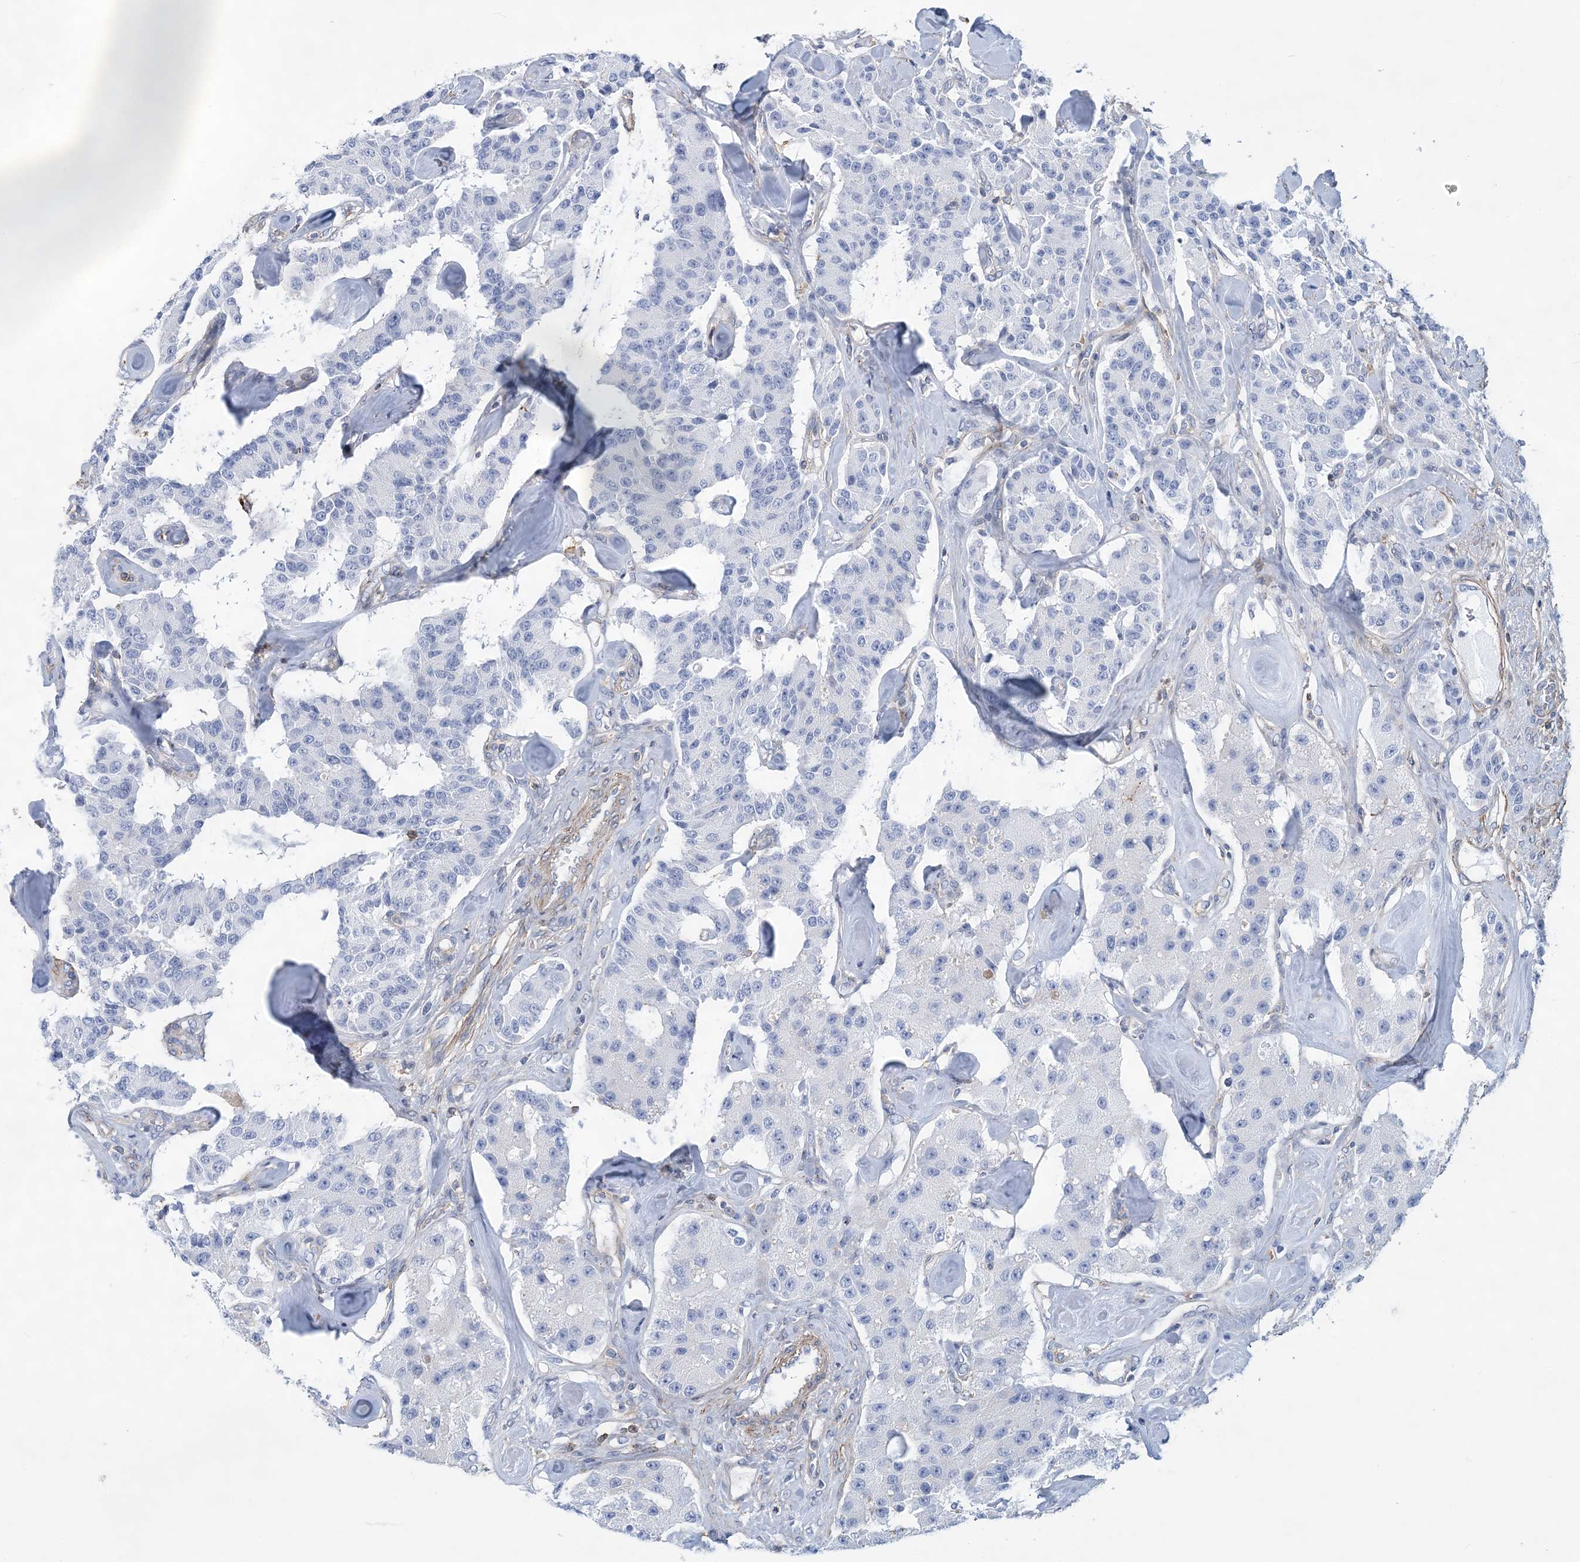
{"staining": {"intensity": "negative", "quantity": "none", "location": "none"}, "tissue": "carcinoid", "cell_type": "Tumor cells", "image_type": "cancer", "snomed": [{"axis": "morphology", "description": "Carcinoid, malignant, NOS"}, {"axis": "topography", "description": "Pancreas"}], "caption": "Human carcinoid (malignant) stained for a protein using immunohistochemistry displays no positivity in tumor cells.", "gene": "C11orf21", "patient": {"sex": "male", "age": 41}}